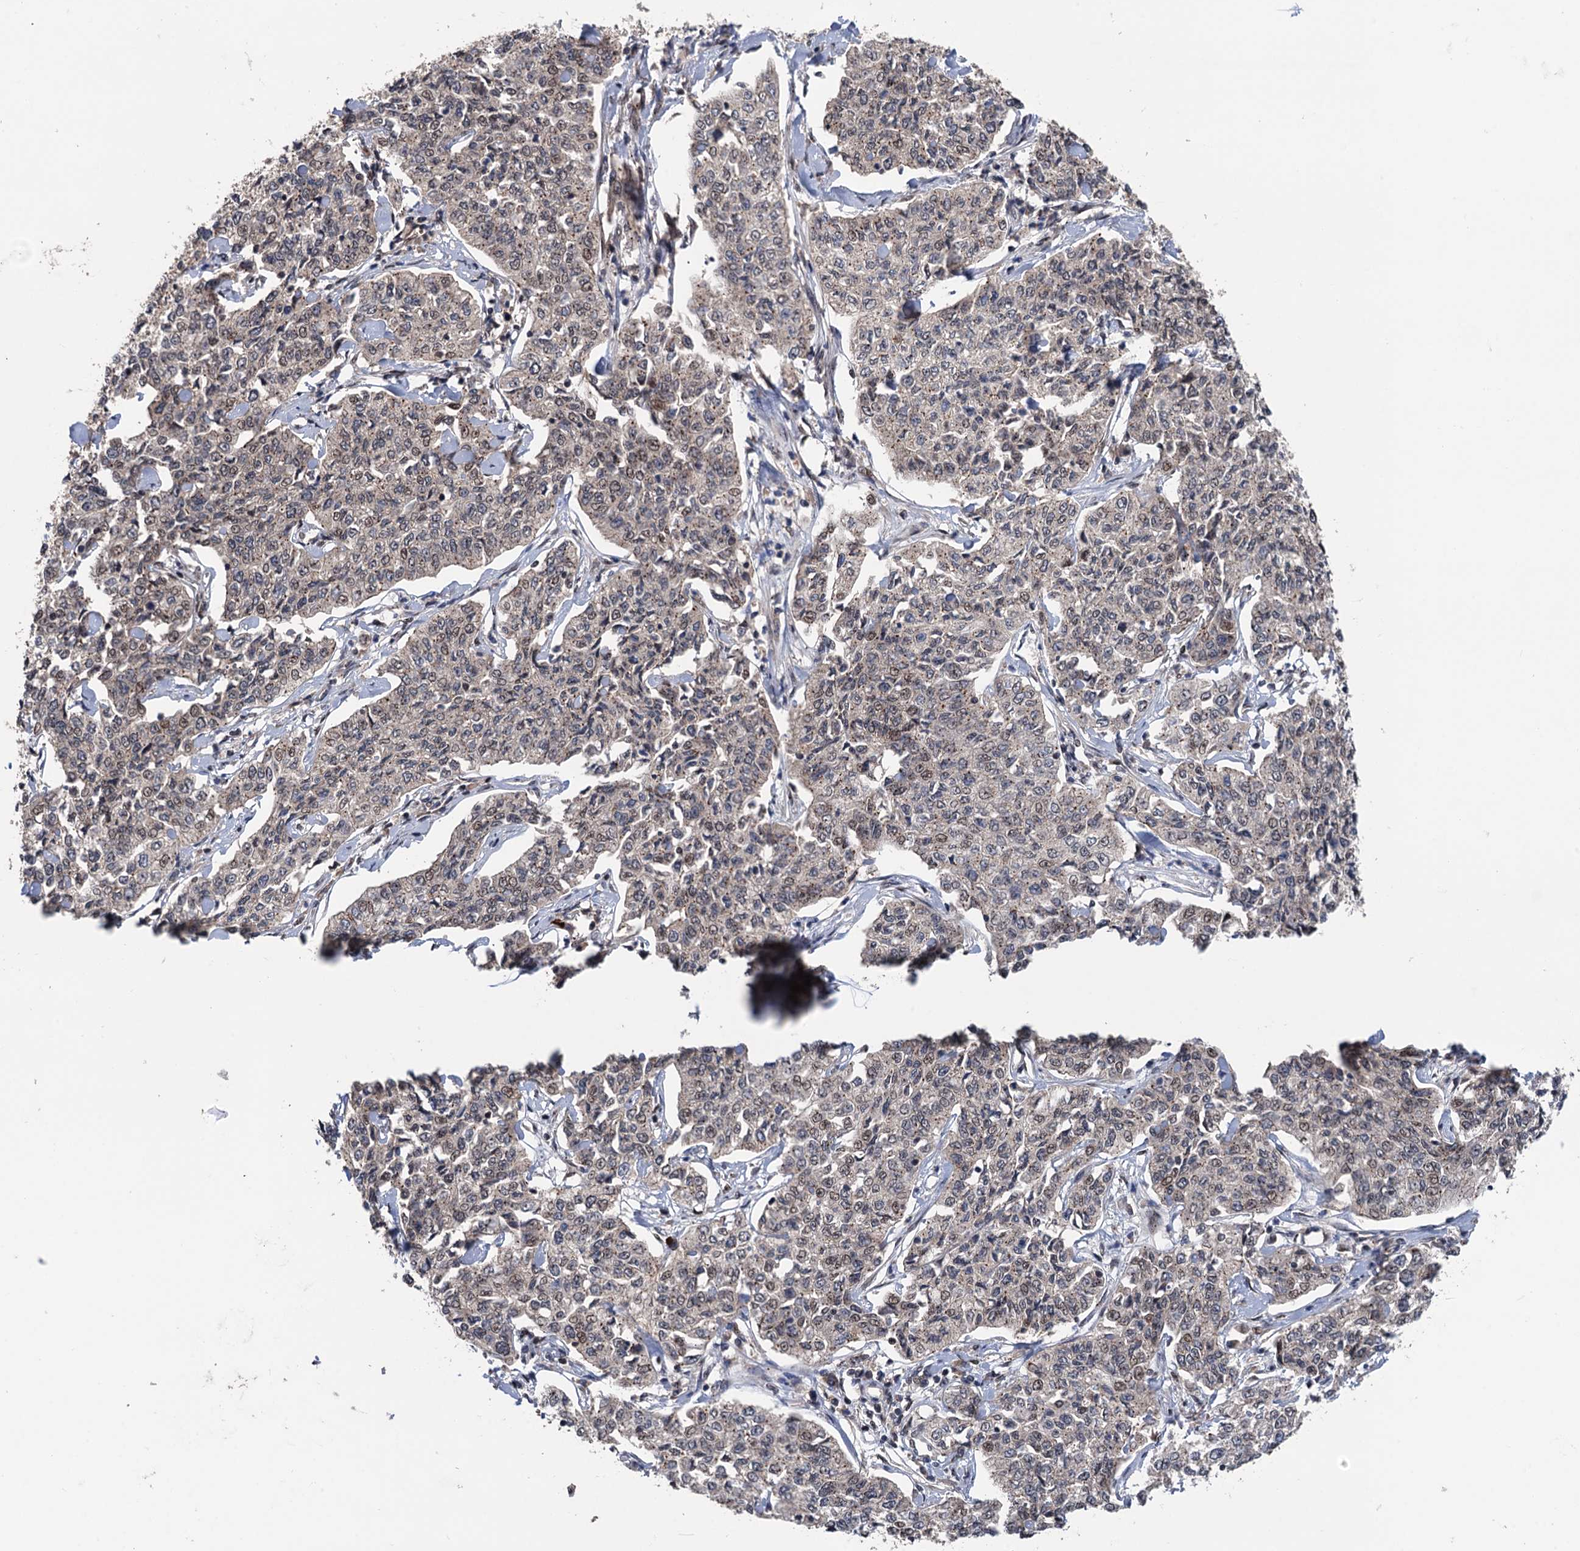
{"staining": {"intensity": "weak", "quantity": "<25%", "location": "nuclear"}, "tissue": "cervical cancer", "cell_type": "Tumor cells", "image_type": "cancer", "snomed": [{"axis": "morphology", "description": "Squamous cell carcinoma, NOS"}, {"axis": "topography", "description": "Cervix"}], "caption": "High power microscopy photomicrograph of an immunohistochemistry (IHC) micrograph of cervical cancer, revealing no significant staining in tumor cells.", "gene": "RASSF4", "patient": {"sex": "female", "age": 35}}